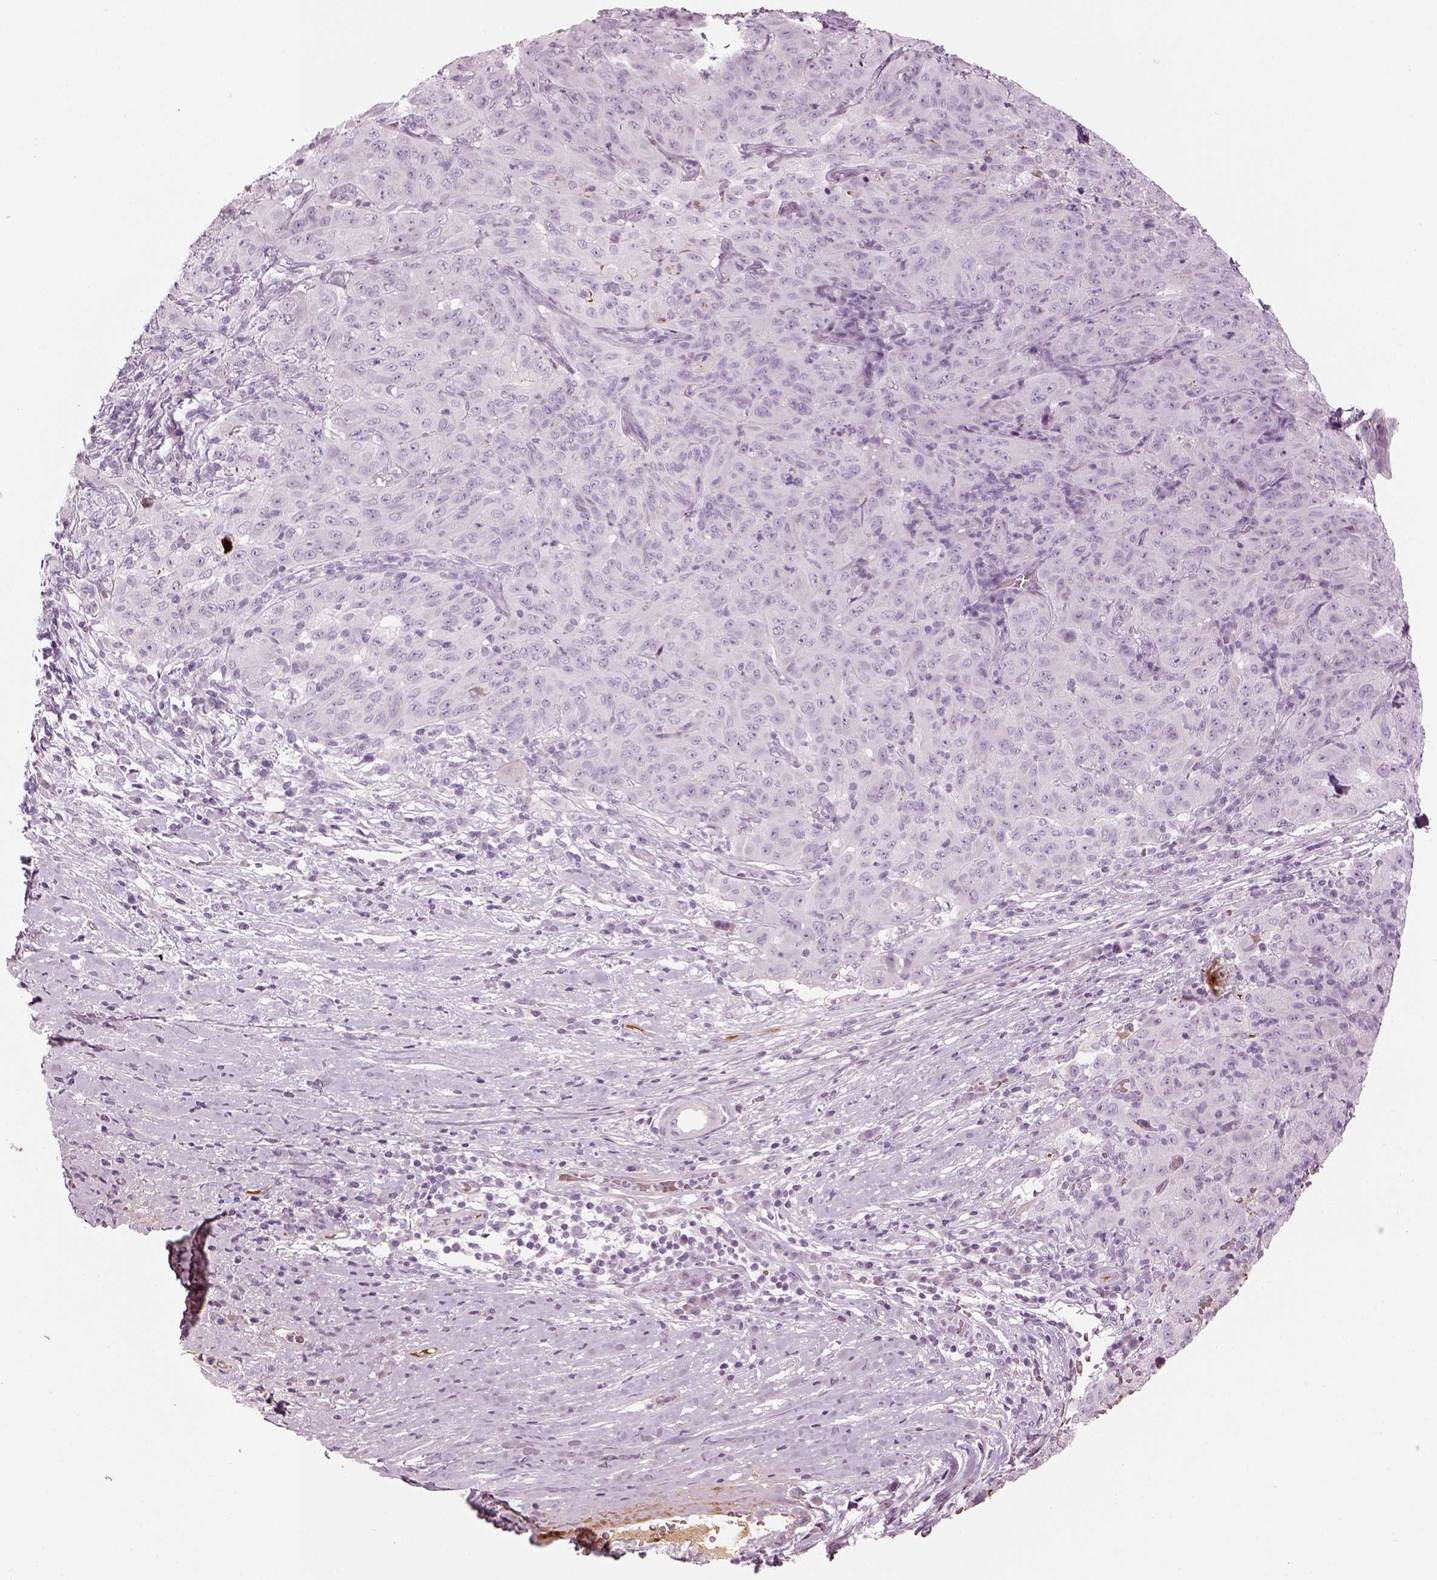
{"staining": {"intensity": "negative", "quantity": "none", "location": "none"}, "tissue": "pancreatic cancer", "cell_type": "Tumor cells", "image_type": "cancer", "snomed": [{"axis": "morphology", "description": "Adenocarcinoma, NOS"}, {"axis": "topography", "description": "Pancreas"}], "caption": "The image reveals no staining of tumor cells in pancreatic adenocarcinoma.", "gene": "PABPC1L2B", "patient": {"sex": "male", "age": 63}}